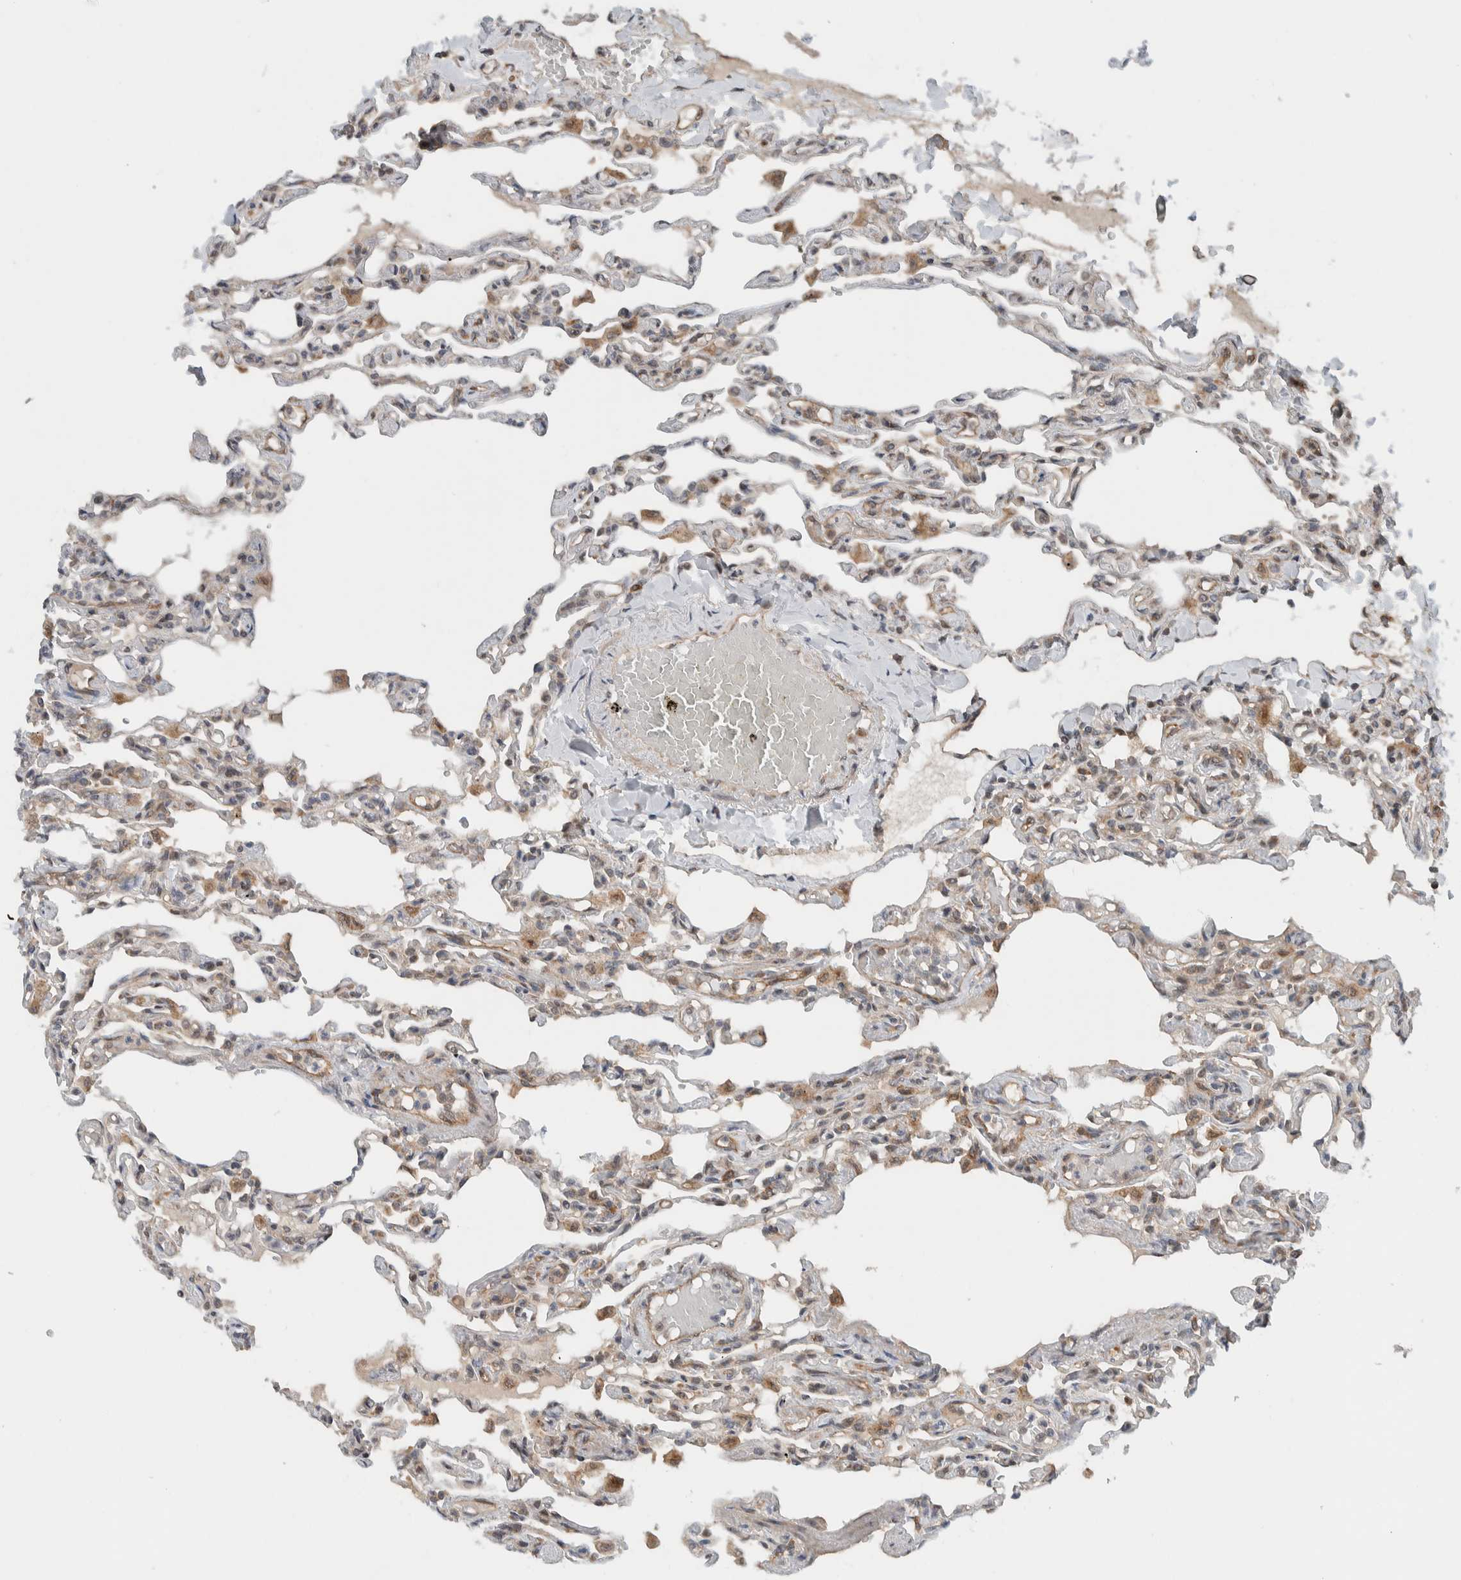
{"staining": {"intensity": "weak", "quantity": "25%-75%", "location": "cytoplasmic/membranous"}, "tissue": "lung", "cell_type": "Alveolar cells", "image_type": "normal", "snomed": [{"axis": "morphology", "description": "Normal tissue, NOS"}, {"axis": "topography", "description": "Lung"}], "caption": "Immunohistochemical staining of normal lung demonstrates 25%-75% levels of weak cytoplasmic/membranous protein positivity in approximately 25%-75% of alveolar cells.", "gene": "KLHL6", "patient": {"sex": "male", "age": 21}}